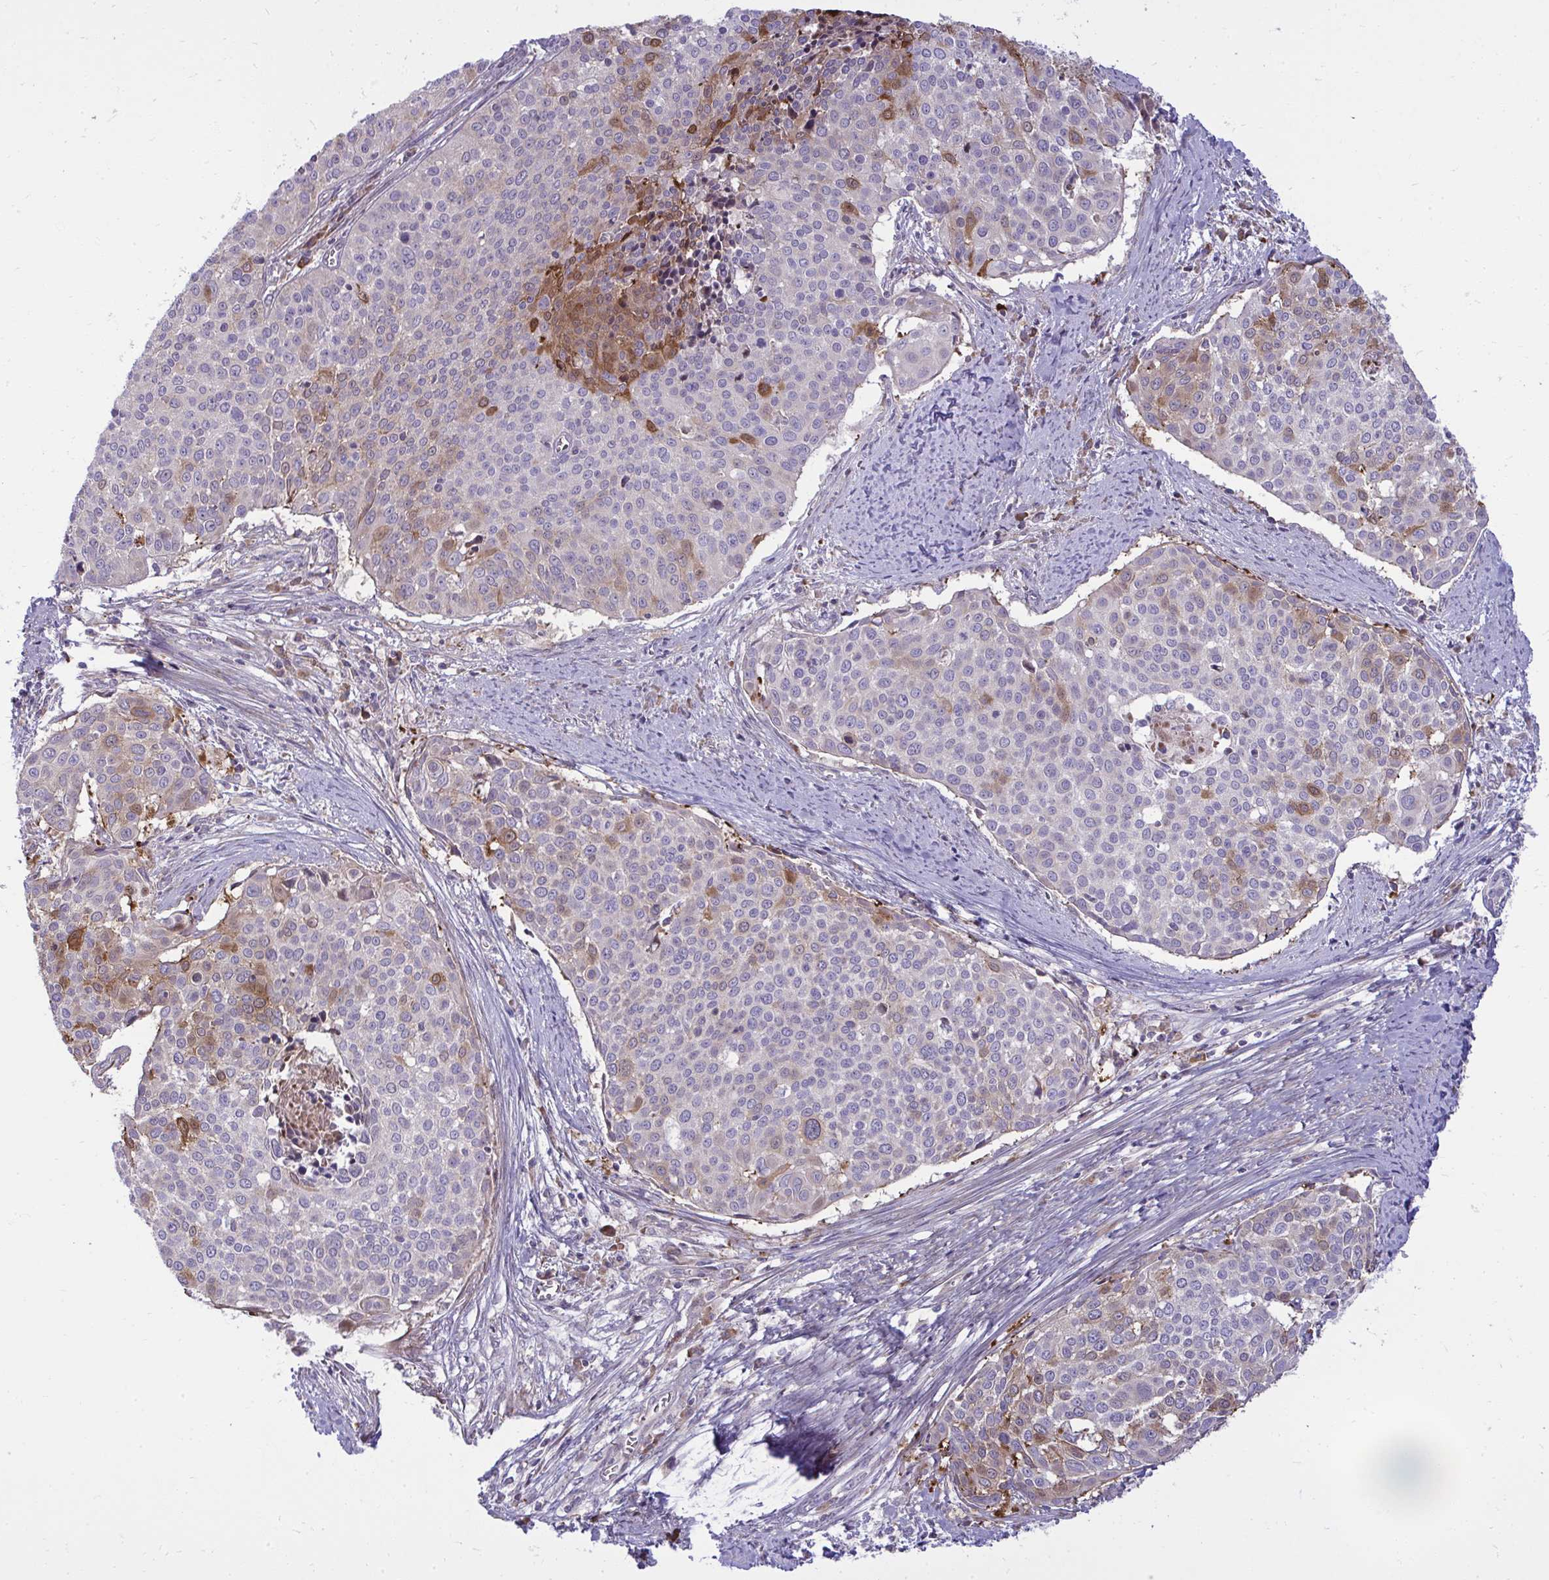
{"staining": {"intensity": "moderate", "quantity": "<25%", "location": "cytoplasmic/membranous"}, "tissue": "cervical cancer", "cell_type": "Tumor cells", "image_type": "cancer", "snomed": [{"axis": "morphology", "description": "Squamous cell carcinoma, NOS"}, {"axis": "topography", "description": "Cervix"}], "caption": "Protein analysis of squamous cell carcinoma (cervical) tissue shows moderate cytoplasmic/membranous positivity in about <25% of tumor cells.", "gene": "ZSCAN9", "patient": {"sex": "female", "age": 39}}